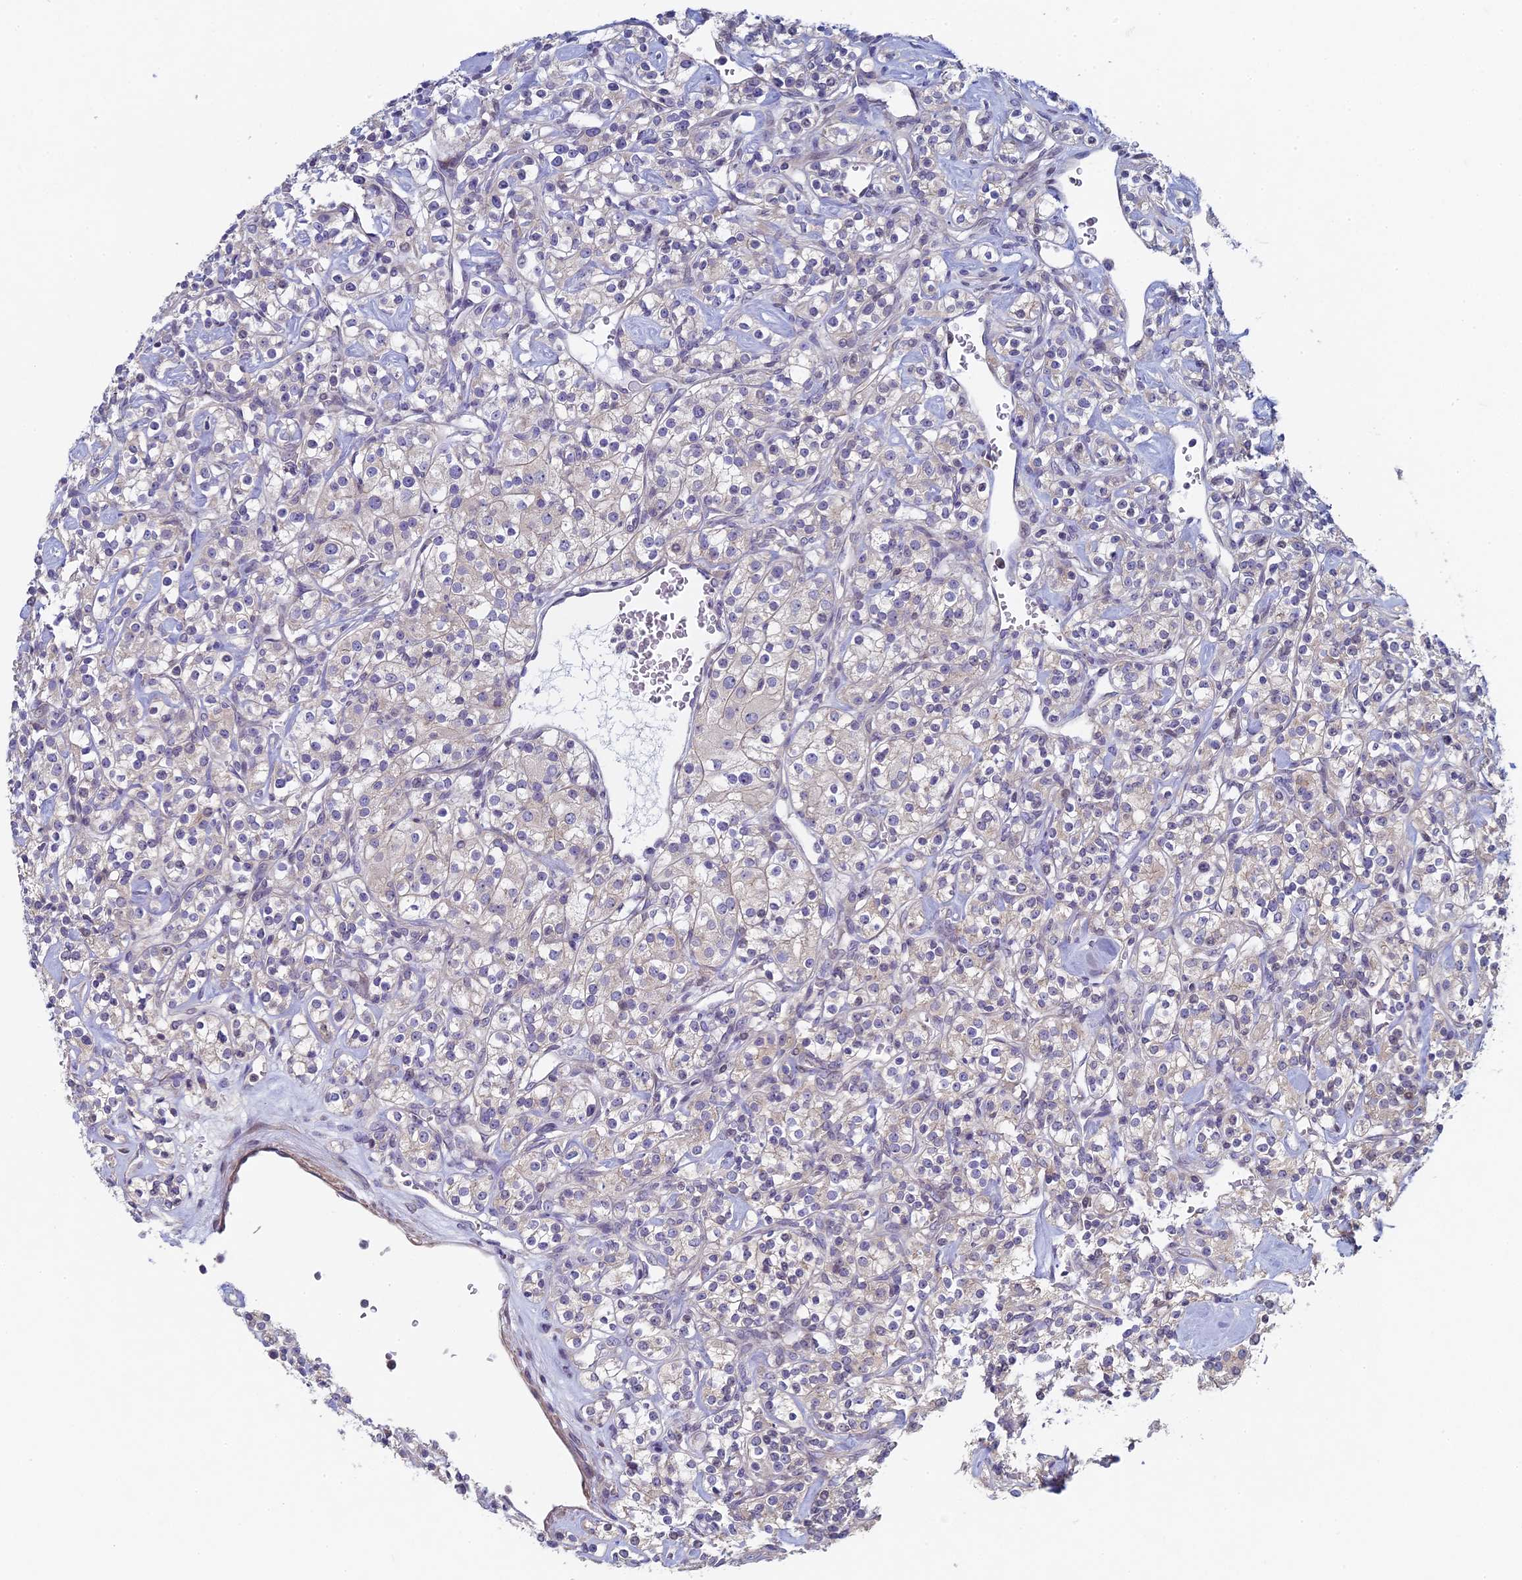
{"staining": {"intensity": "negative", "quantity": "none", "location": "none"}, "tissue": "renal cancer", "cell_type": "Tumor cells", "image_type": "cancer", "snomed": [{"axis": "morphology", "description": "Adenocarcinoma, NOS"}, {"axis": "topography", "description": "Kidney"}], "caption": "Immunohistochemistry (IHC) photomicrograph of human renal adenocarcinoma stained for a protein (brown), which reveals no staining in tumor cells.", "gene": "DIXDC1", "patient": {"sex": "male", "age": 77}}